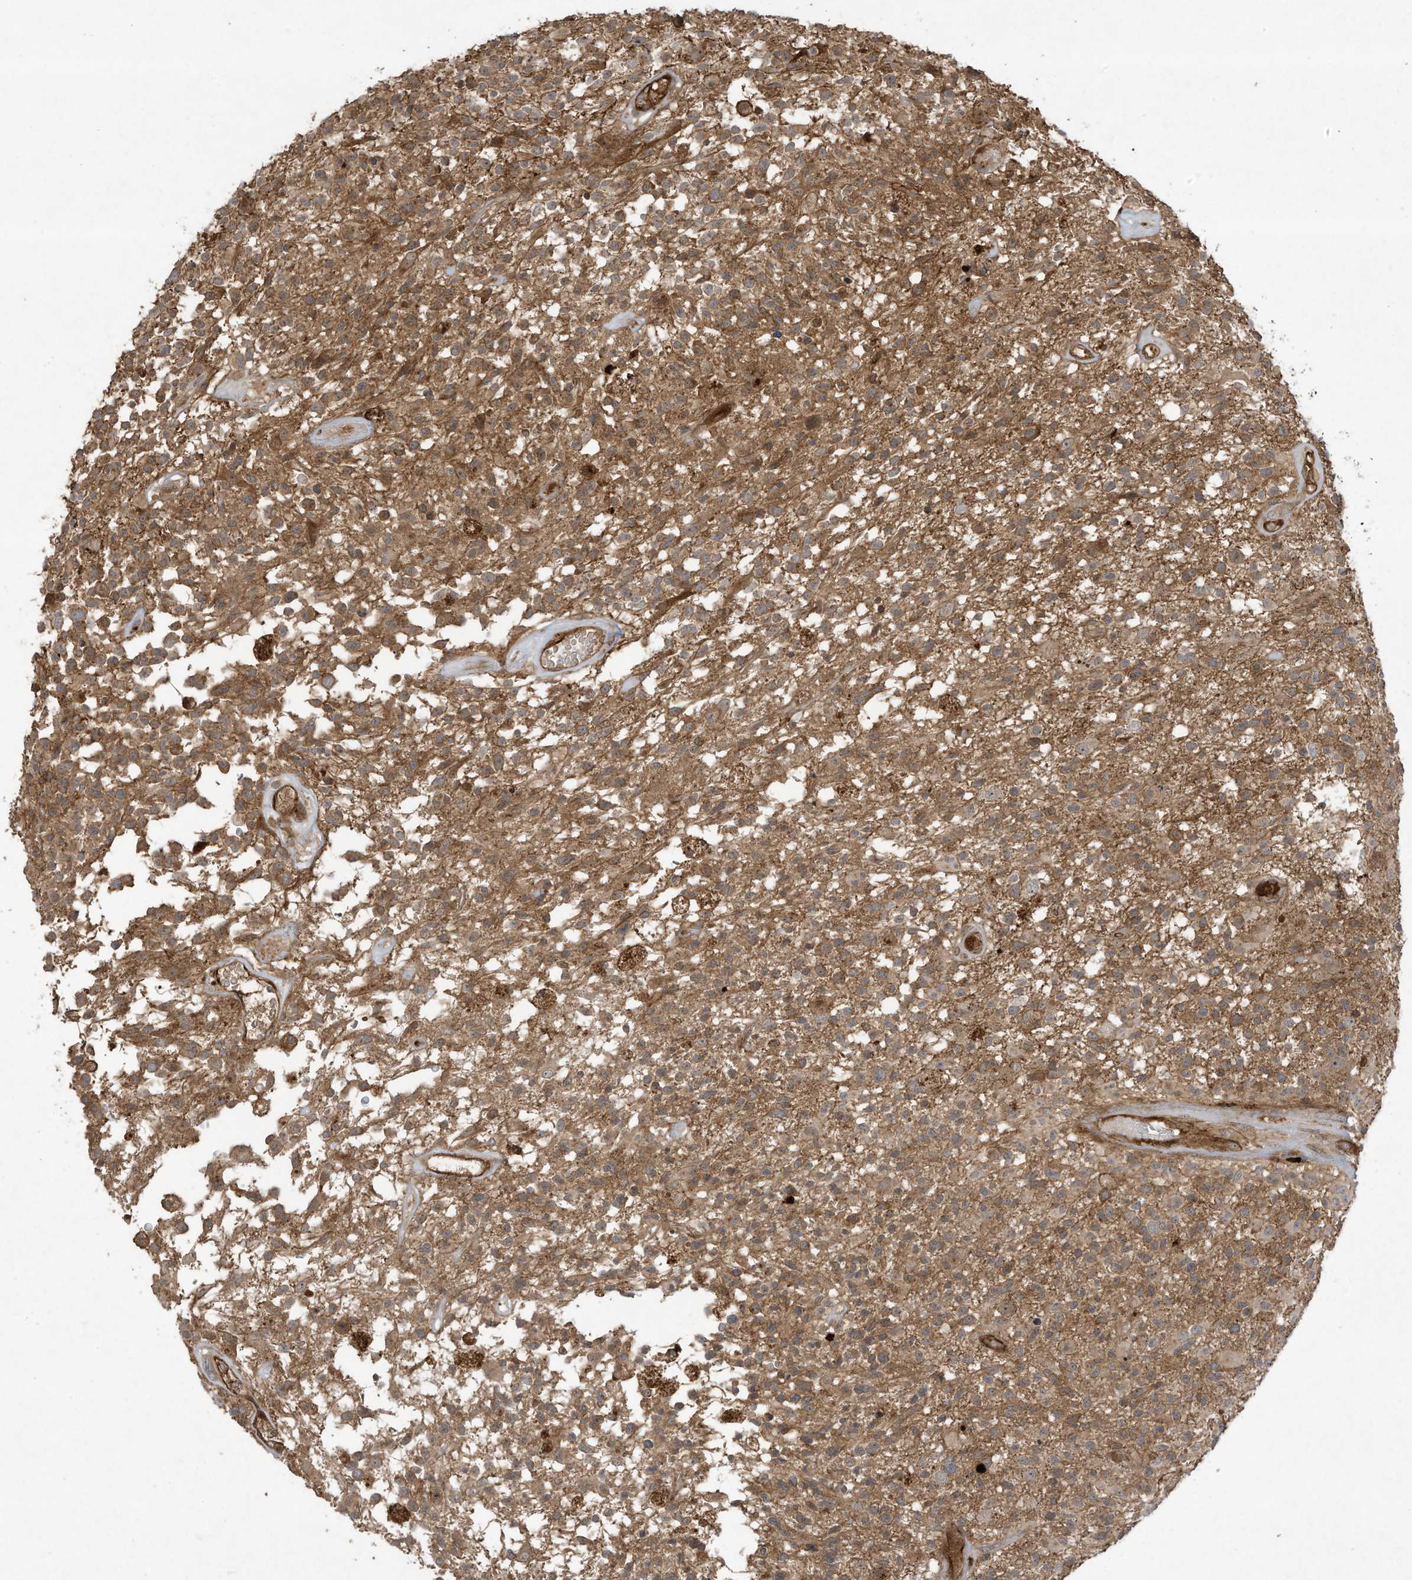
{"staining": {"intensity": "moderate", "quantity": ">75%", "location": "cytoplasmic/membranous"}, "tissue": "glioma", "cell_type": "Tumor cells", "image_type": "cancer", "snomed": [{"axis": "morphology", "description": "Glioma, malignant, High grade"}, {"axis": "morphology", "description": "Glioblastoma, NOS"}, {"axis": "topography", "description": "Brain"}], "caption": "A high-resolution histopathology image shows IHC staining of glioma, which demonstrates moderate cytoplasmic/membranous expression in approximately >75% of tumor cells.", "gene": "DDIT4", "patient": {"sex": "male", "age": 60}}